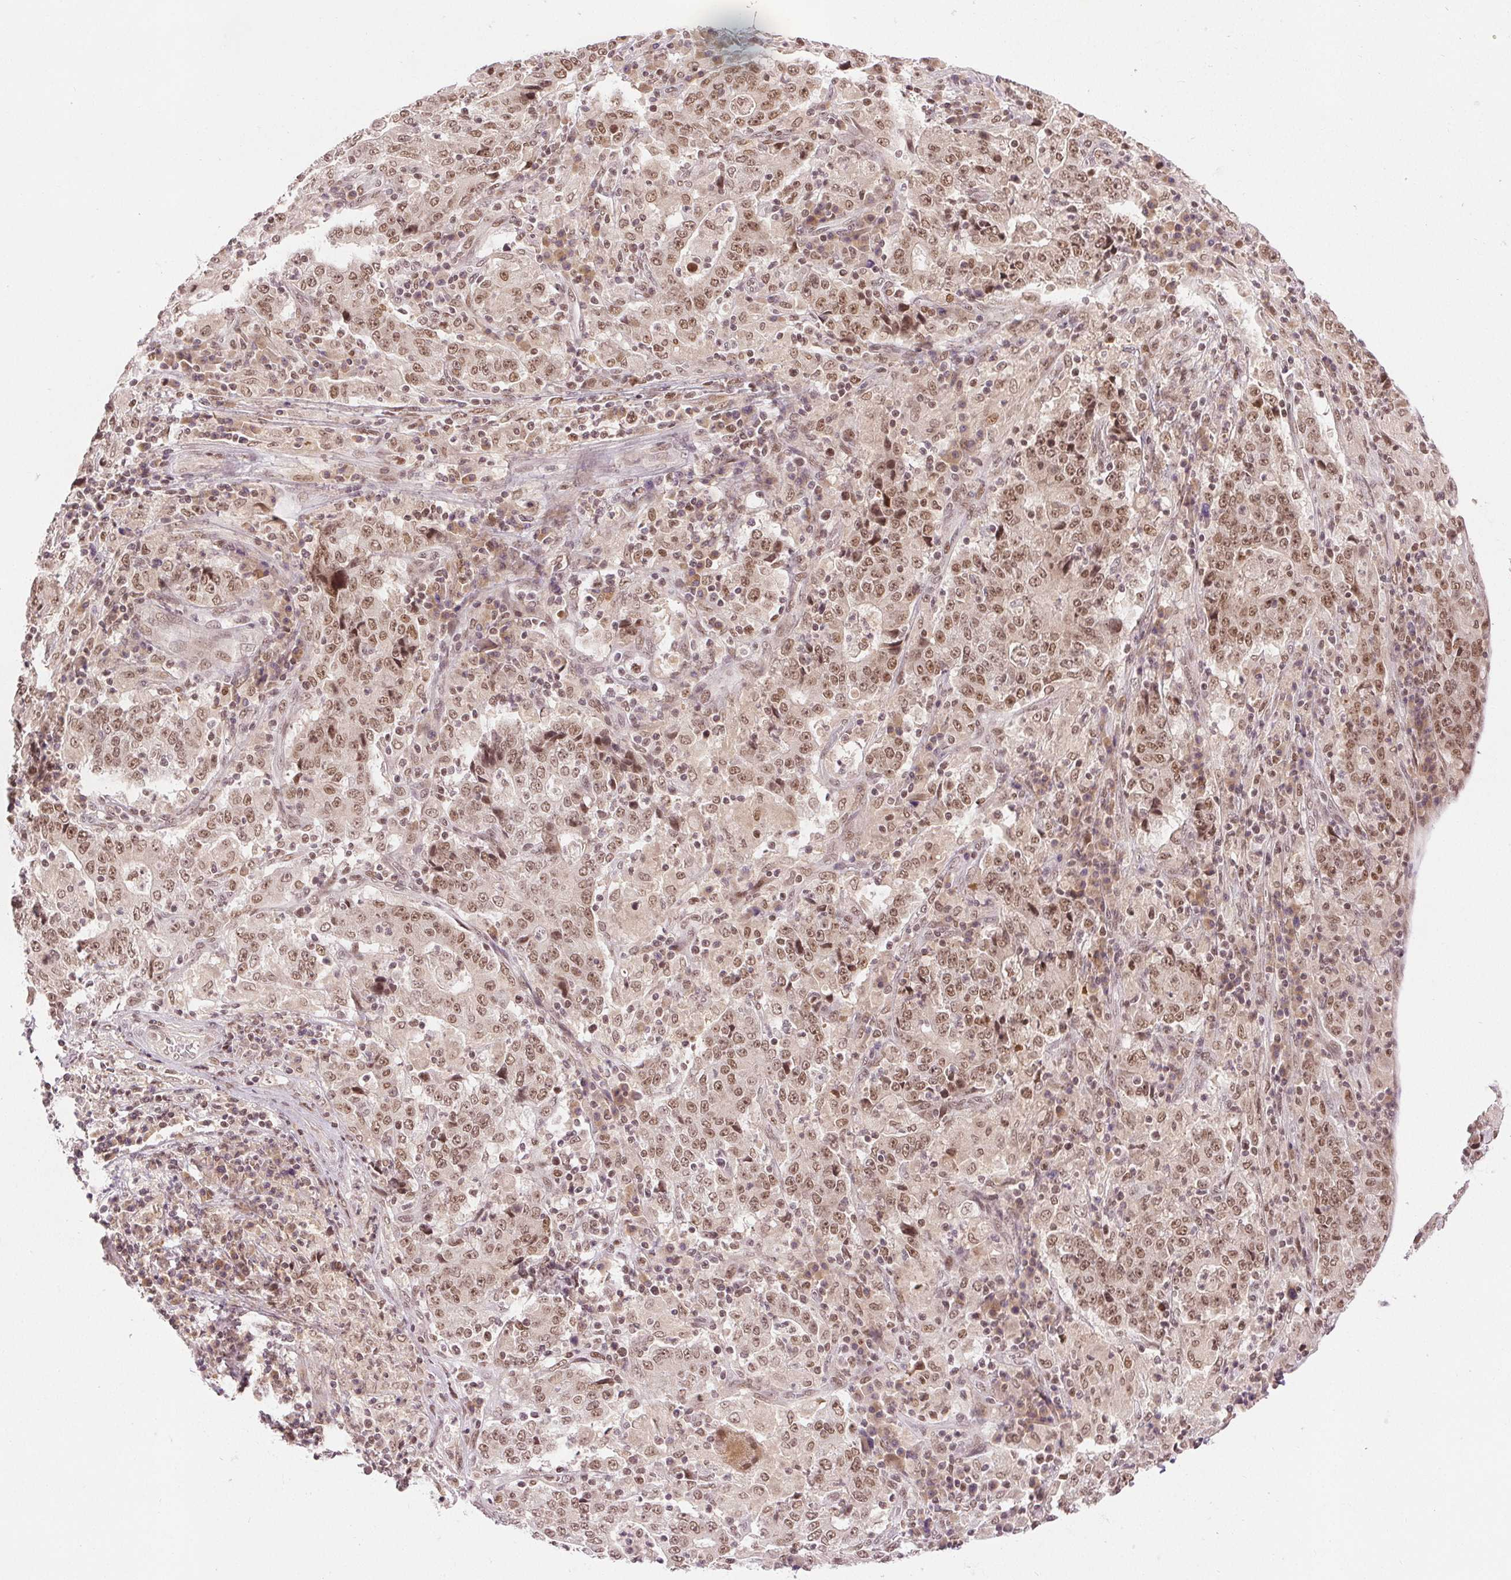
{"staining": {"intensity": "moderate", "quantity": ">75%", "location": "nuclear"}, "tissue": "stomach cancer", "cell_type": "Tumor cells", "image_type": "cancer", "snomed": [{"axis": "morphology", "description": "Normal tissue, NOS"}, {"axis": "morphology", "description": "Adenocarcinoma, NOS"}, {"axis": "topography", "description": "Stomach, upper"}, {"axis": "topography", "description": "Stomach"}], "caption": "This is an image of immunohistochemistry staining of stomach cancer (adenocarcinoma), which shows moderate staining in the nuclear of tumor cells.", "gene": "DEK", "patient": {"sex": "male", "age": 59}}